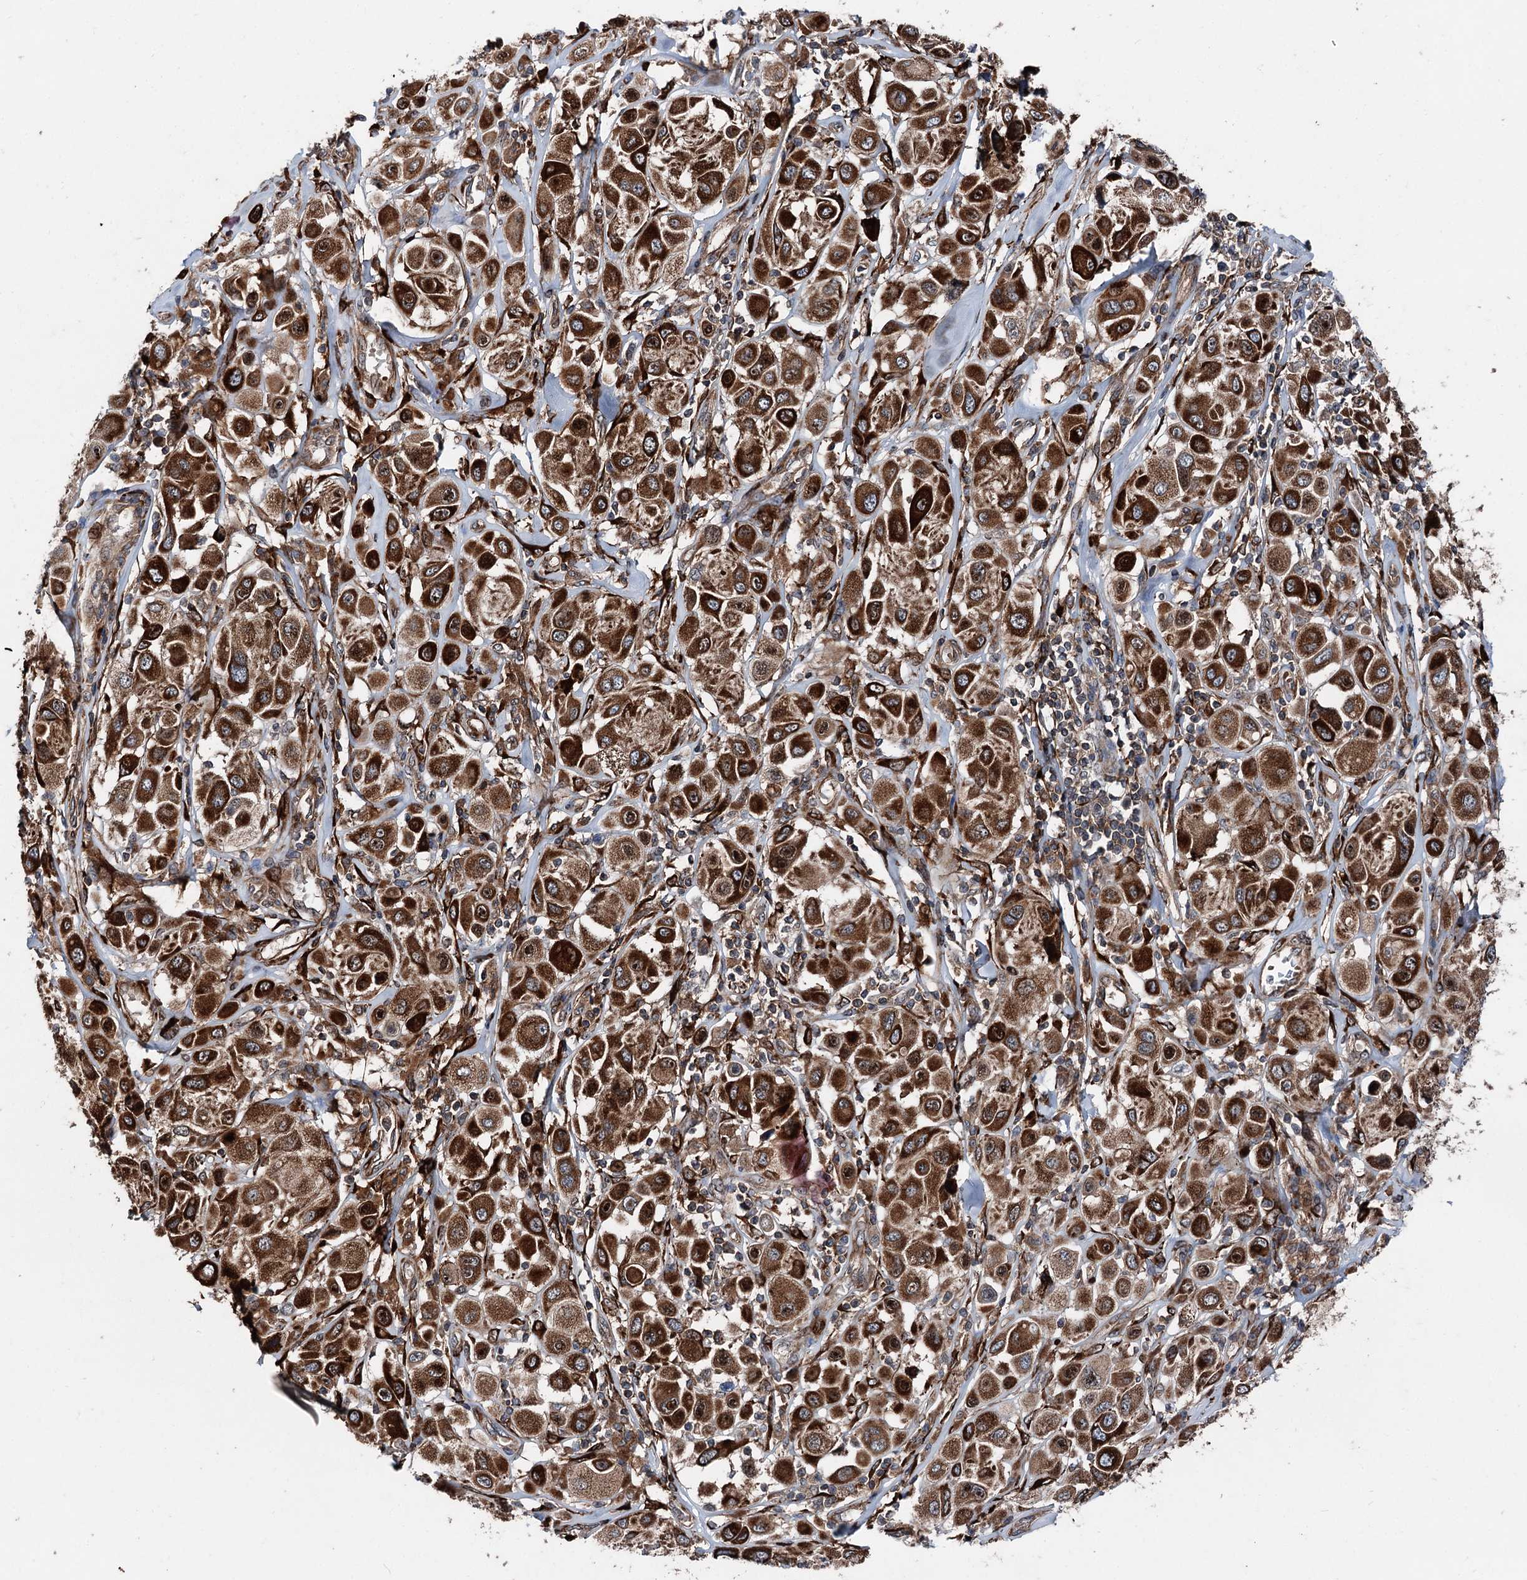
{"staining": {"intensity": "strong", "quantity": ">75%", "location": "cytoplasmic/membranous"}, "tissue": "melanoma", "cell_type": "Tumor cells", "image_type": "cancer", "snomed": [{"axis": "morphology", "description": "Malignant melanoma, Metastatic site"}, {"axis": "topography", "description": "Skin"}], "caption": "Immunohistochemical staining of human malignant melanoma (metastatic site) demonstrates high levels of strong cytoplasmic/membranous staining in about >75% of tumor cells.", "gene": "DDIAS", "patient": {"sex": "male", "age": 41}}